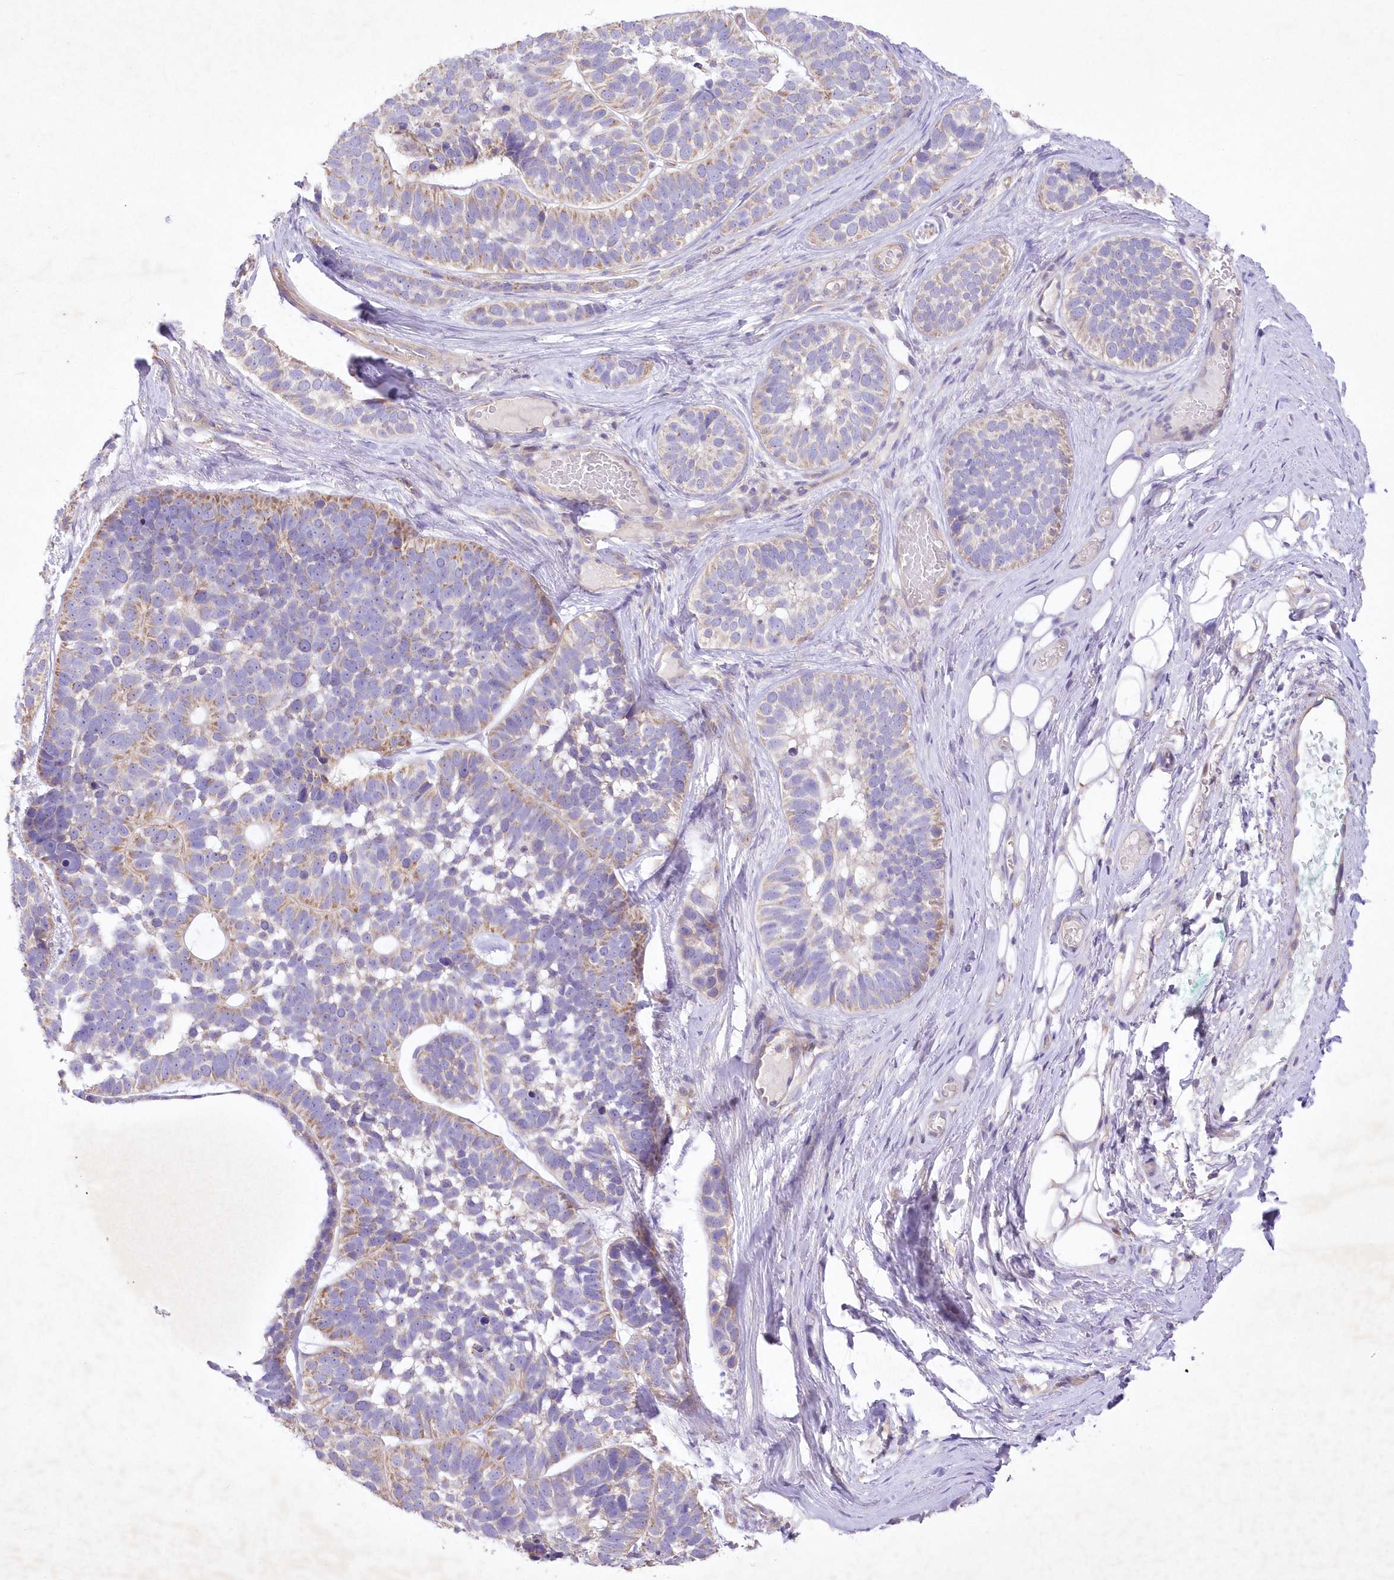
{"staining": {"intensity": "weak", "quantity": ">75%", "location": "cytoplasmic/membranous"}, "tissue": "skin cancer", "cell_type": "Tumor cells", "image_type": "cancer", "snomed": [{"axis": "morphology", "description": "Basal cell carcinoma"}, {"axis": "topography", "description": "Skin"}], "caption": "Human skin cancer stained for a protein (brown) displays weak cytoplasmic/membranous positive expression in approximately >75% of tumor cells.", "gene": "ITSN2", "patient": {"sex": "male", "age": 62}}